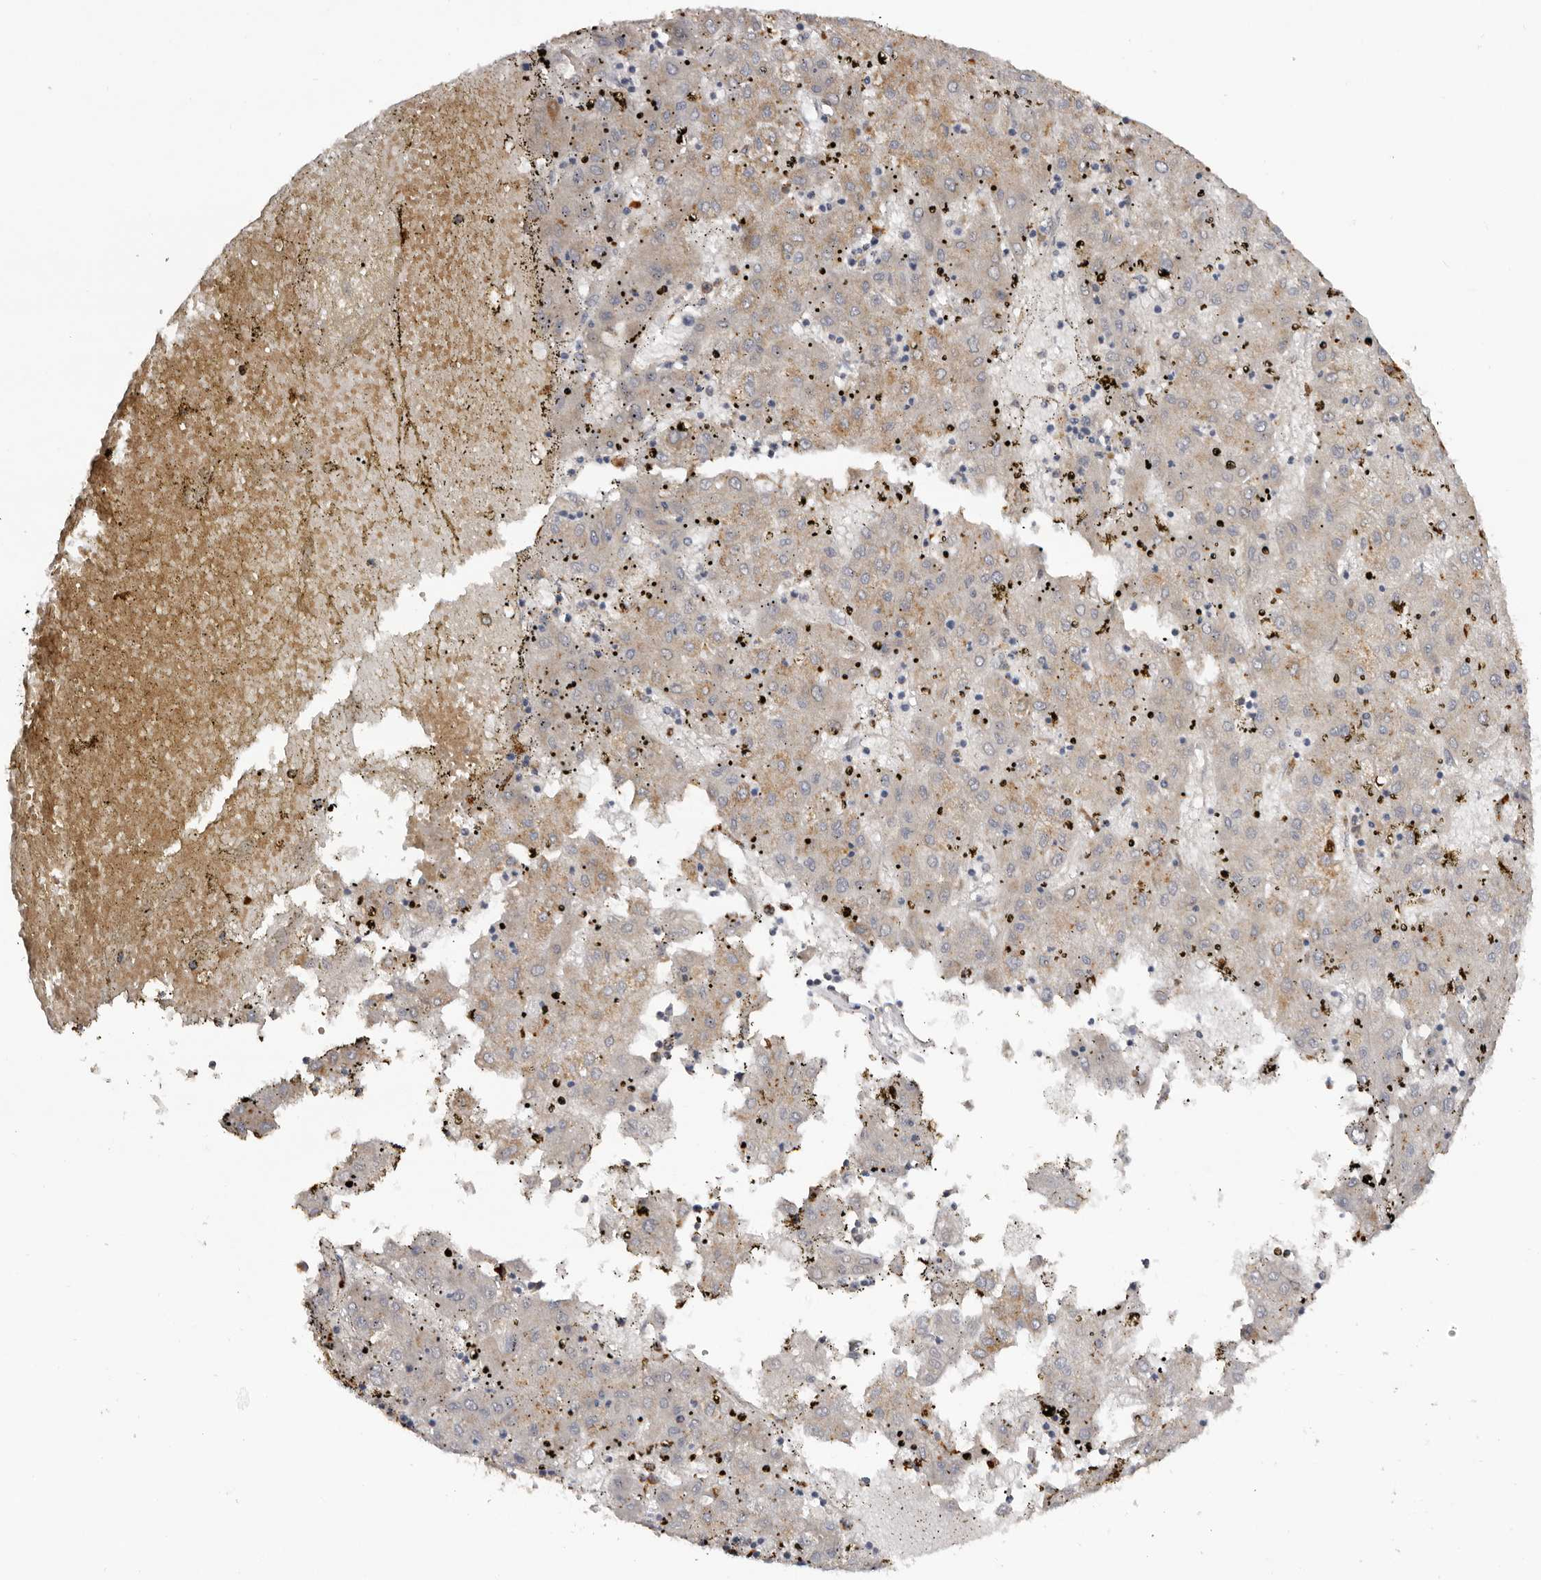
{"staining": {"intensity": "weak", "quantity": "25%-75%", "location": "cytoplasmic/membranous"}, "tissue": "liver cancer", "cell_type": "Tumor cells", "image_type": "cancer", "snomed": [{"axis": "morphology", "description": "Carcinoma, Hepatocellular, NOS"}, {"axis": "topography", "description": "Liver"}], "caption": "A low amount of weak cytoplasmic/membranous positivity is present in approximately 25%-75% of tumor cells in hepatocellular carcinoma (liver) tissue. The staining was performed using DAB, with brown indicating positive protein expression. Nuclei are stained blue with hematoxylin.", "gene": "MECR", "patient": {"sex": "male", "age": 72}}